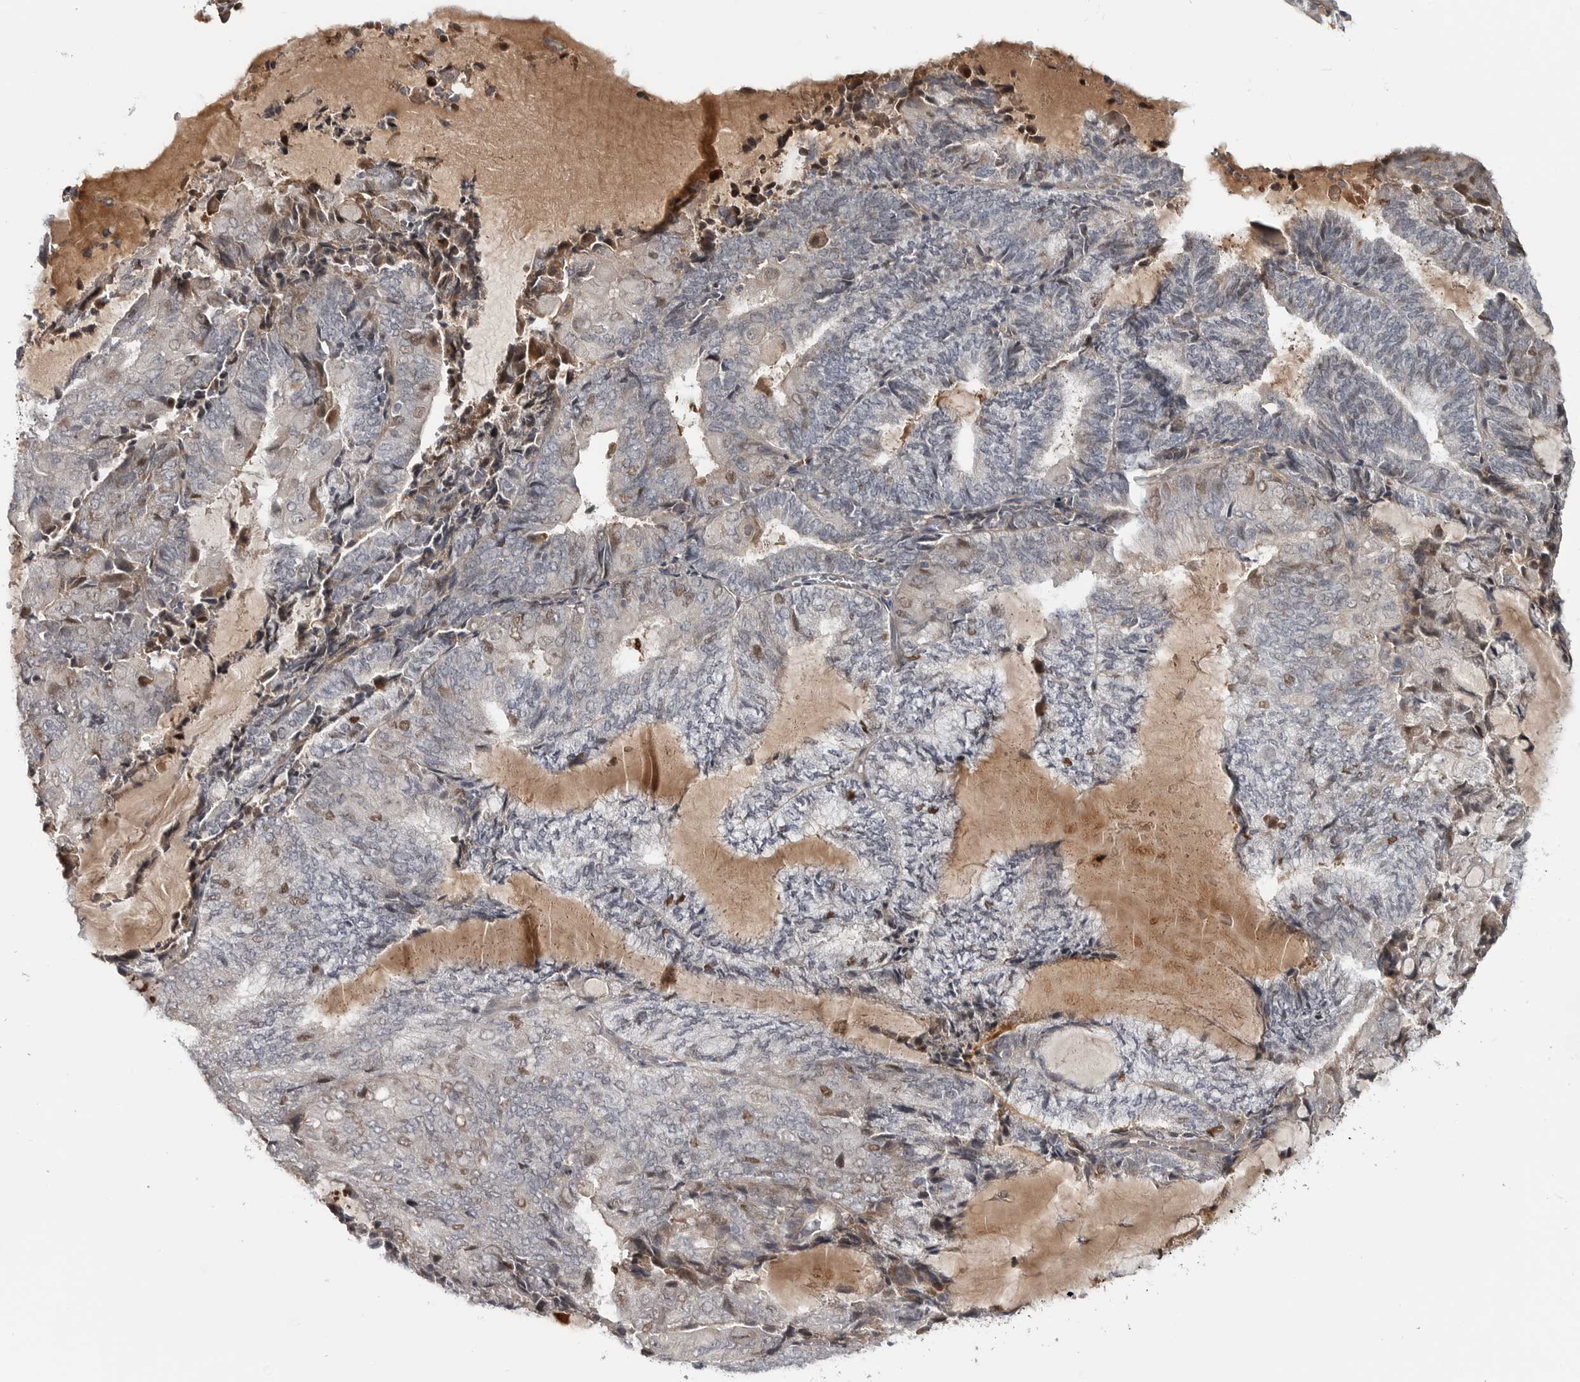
{"staining": {"intensity": "weak", "quantity": "<25%", "location": "nuclear"}, "tissue": "endometrial cancer", "cell_type": "Tumor cells", "image_type": "cancer", "snomed": [{"axis": "morphology", "description": "Adenocarcinoma, NOS"}, {"axis": "topography", "description": "Endometrium"}], "caption": "Immunohistochemistry (IHC) of endometrial cancer shows no expression in tumor cells.", "gene": "ZNF277", "patient": {"sex": "female", "age": 81}}